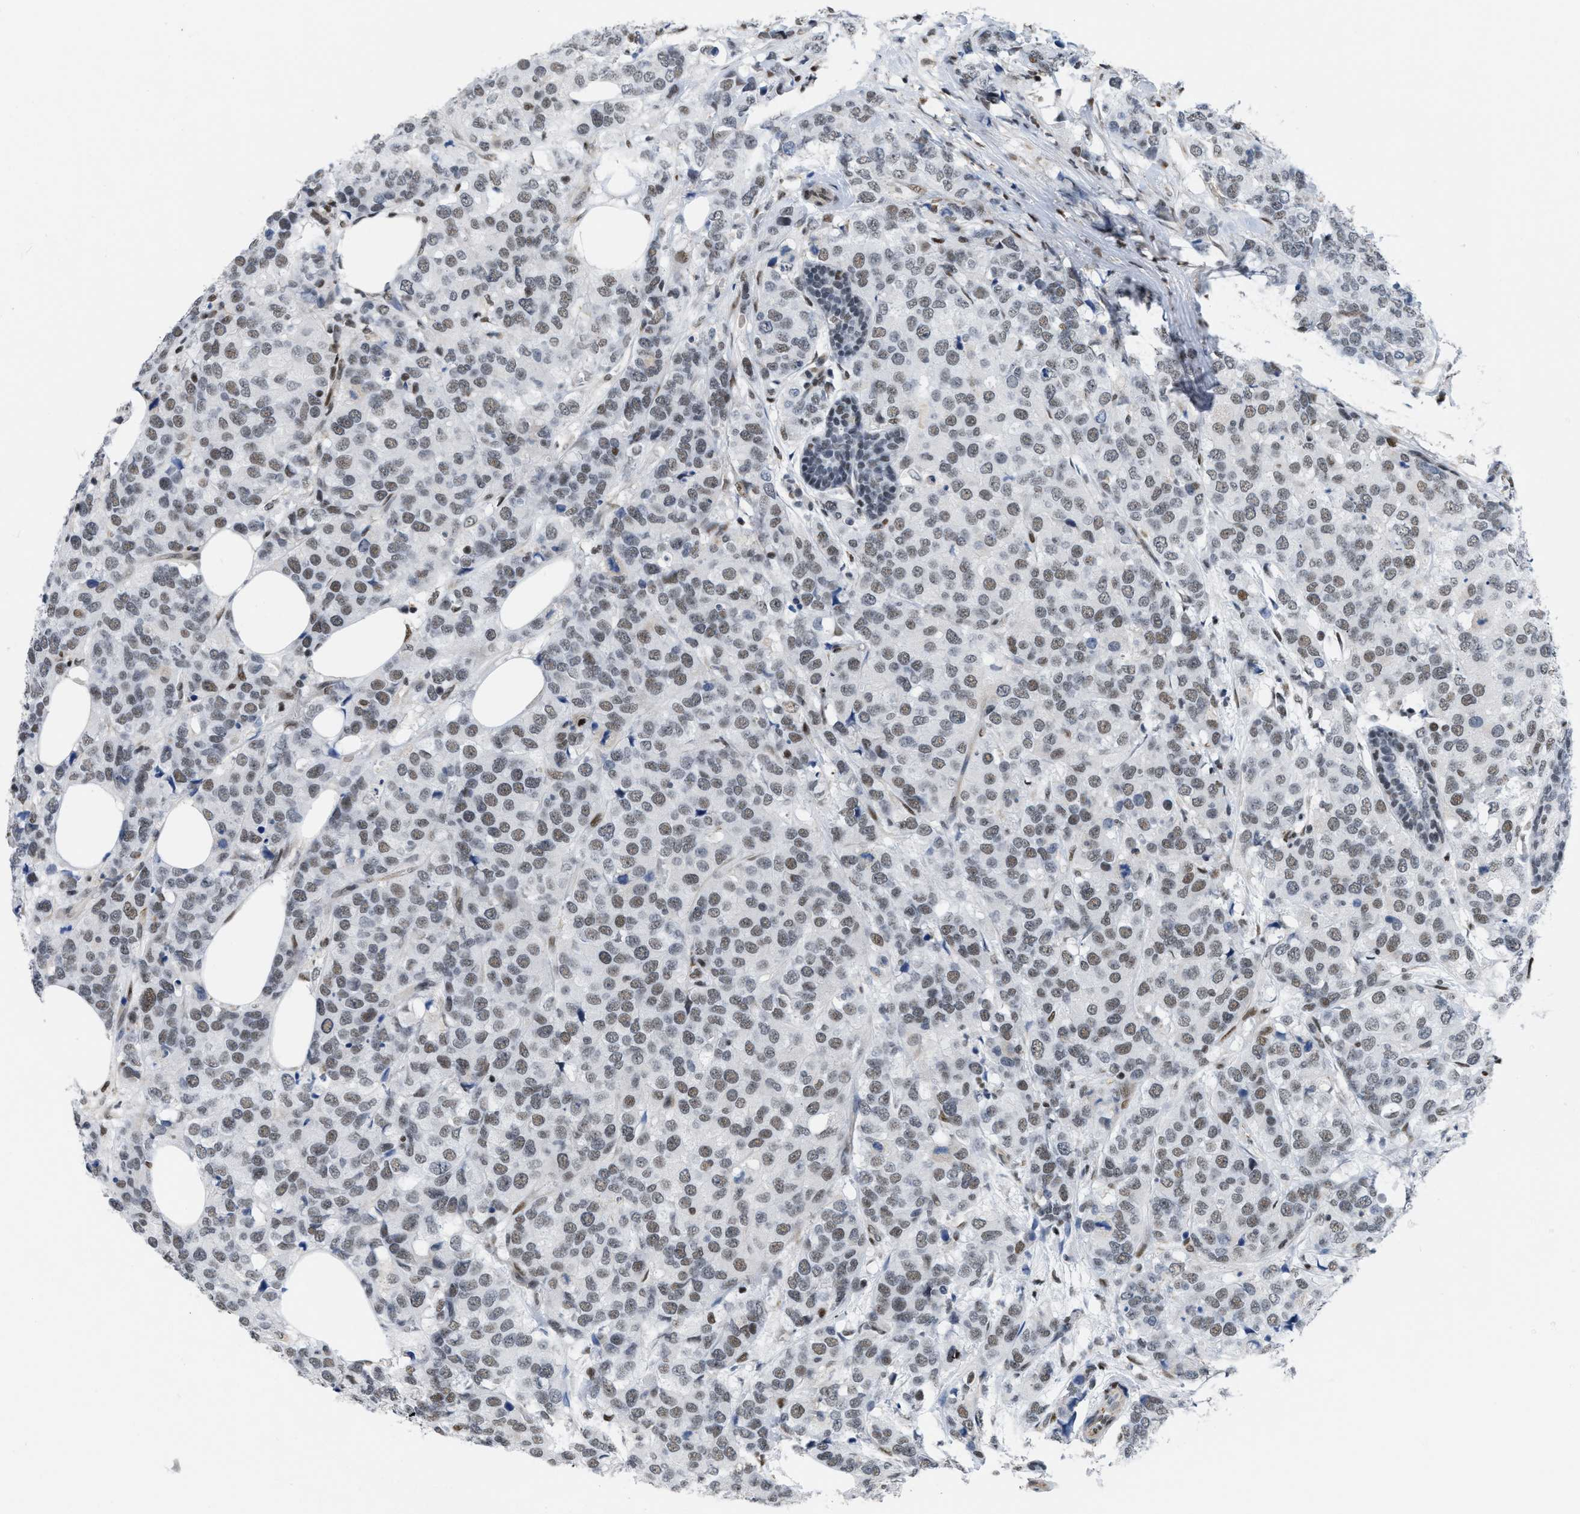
{"staining": {"intensity": "weak", "quantity": "25%-75%", "location": "nuclear"}, "tissue": "breast cancer", "cell_type": "Tumor cells", "image_type": "cancer", "snomed": [{"axis": "morphology", "description": "Lobular carcinoma"}, {"axis": "topography", "description": "Breast"}], "caption": "IHC staining of lobular carcinoma (breast), which demonstrates low levels of weak nuclear expression in about 25%-75% of tumor cells indicating weak nuclear protein positivity. The staining was performed using DAB (3,3'-diaminobenzidine) (brown) for protein detection and nuclei were counterstained in hematoxylin (blue).", "gene": "MIER1", "patient": {"sex": "female", "age": 59}}